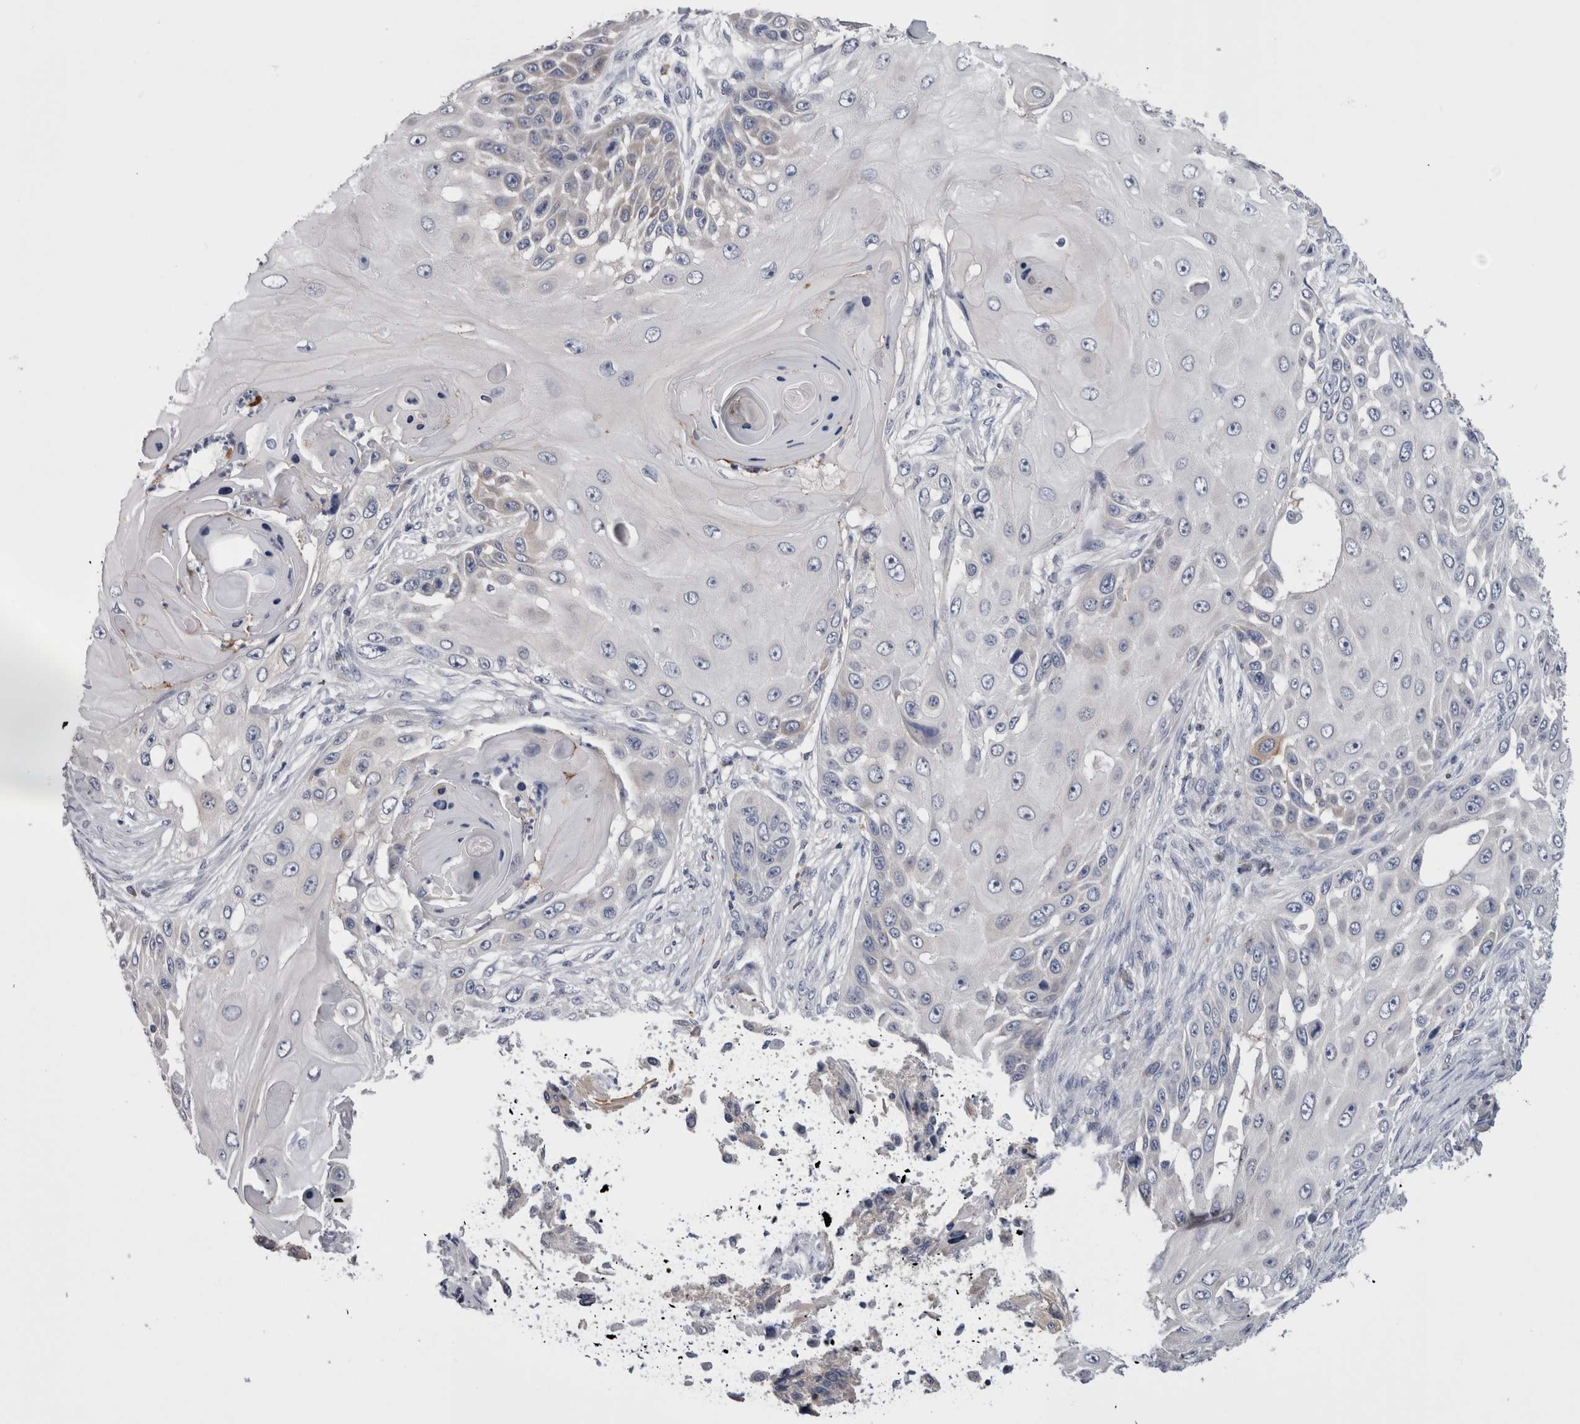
{"staining": {"intensity": "negative", "quantity": "none", "location": "none"}, "tissue": "skin cancer", "cell_type": "Tumor cells", "image_type": "cancer", "snomed": [{"axis": "morphology", "description": "Squamous cell carcinoma, NOS"}, {"axis": "topography", "description": "Skin"}], "caption": "A micrograph of human squamous cell carcinoma (skin) is negative for staining in tumor cells. Nuclei are stained in blue.", "gene": "DCTN6", "patient": {"sex": "female", "age": 44}}